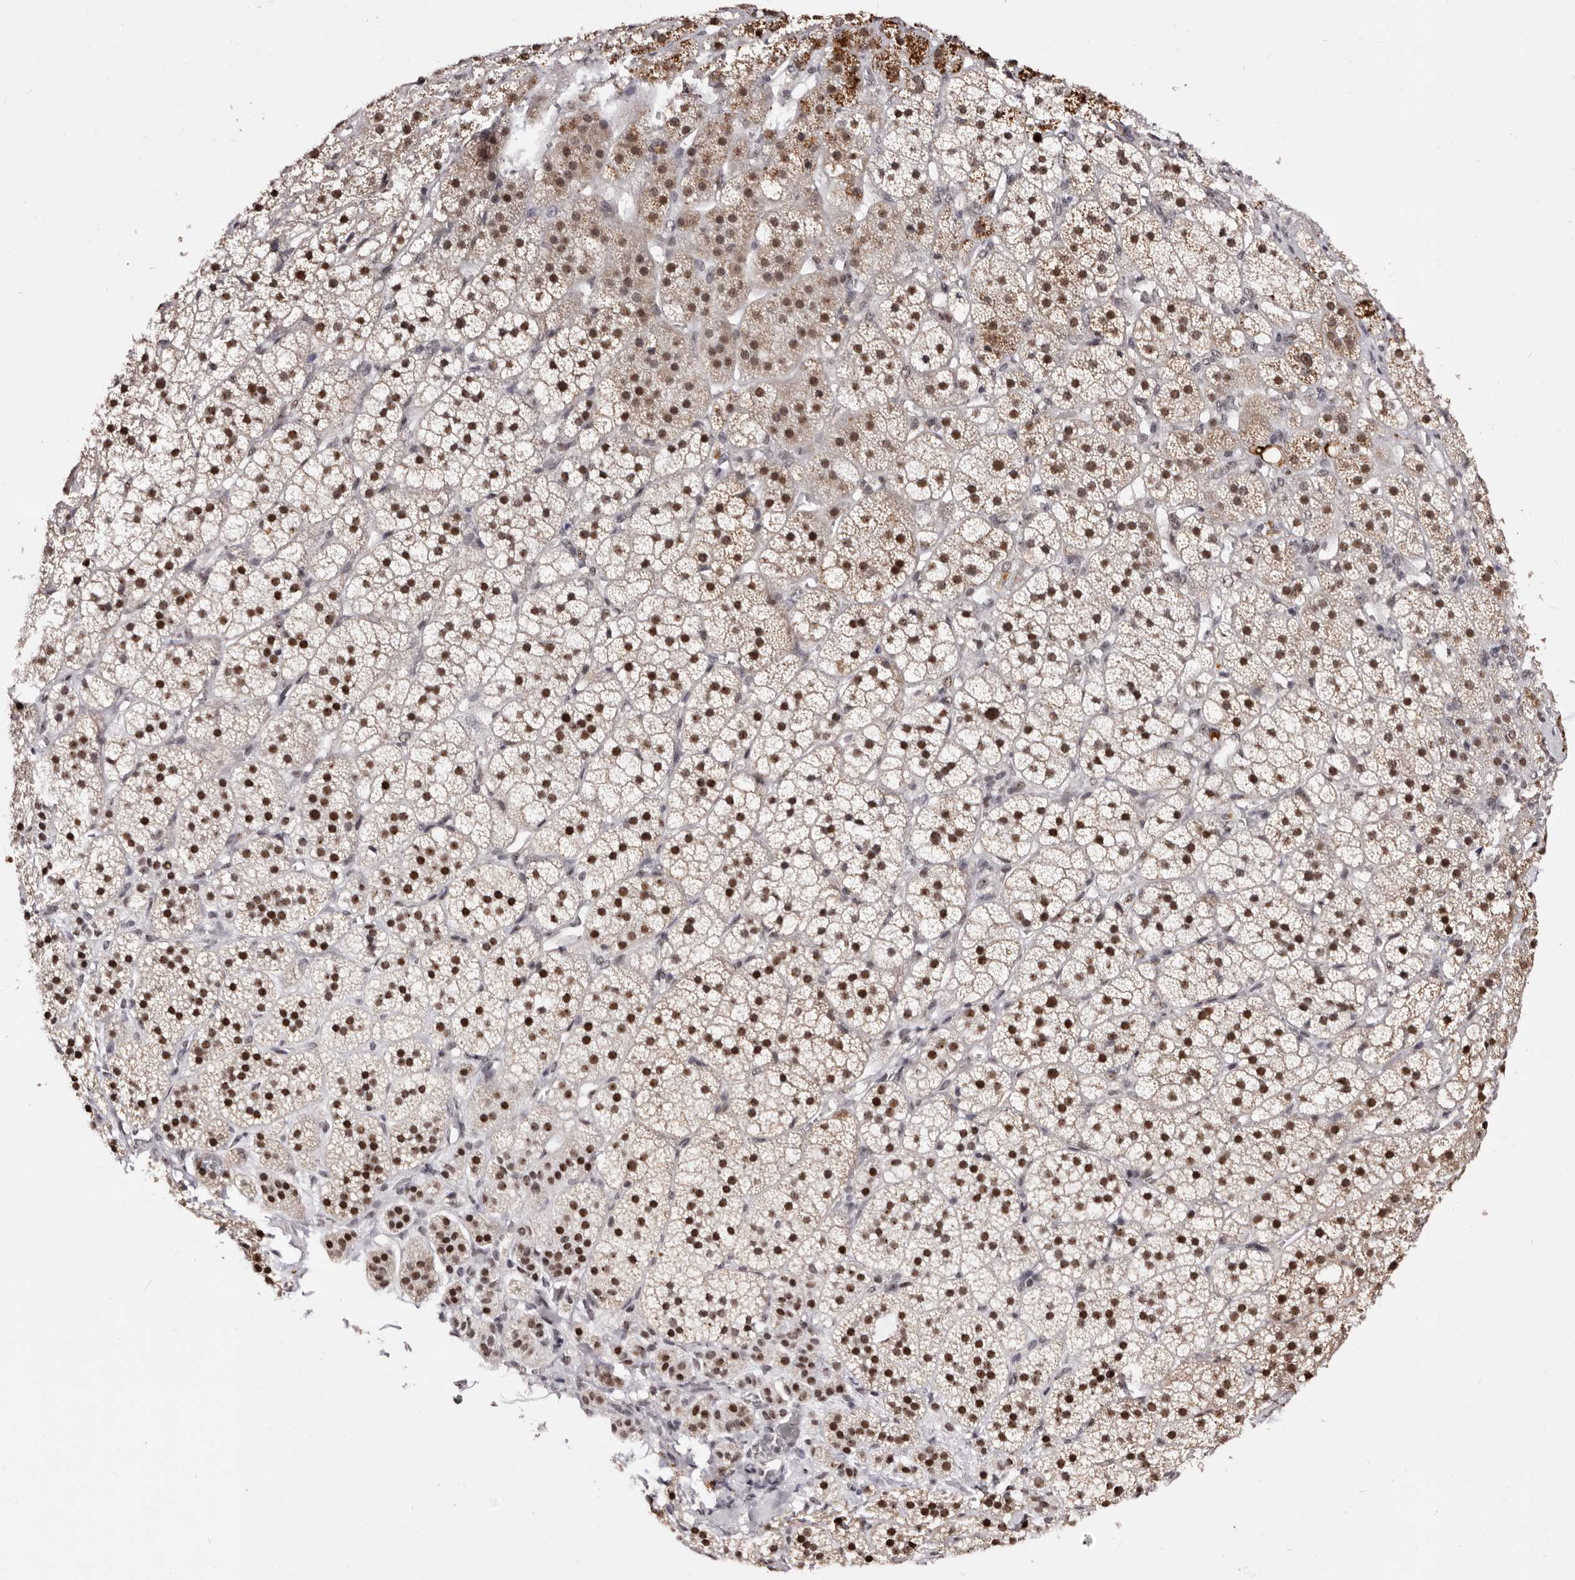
{"staining": {"intensity": "strong", "quantity": ">75%", "location": "nuclear"}, "tissue": "adrenal gland", "cell_type": "Glandular cells", "image_type": "normal", "snomed": [{"axis": "morphology", "description": "Normal tissue, NOS"}, {"axis": "topography", "description": "Adrenal gland"}], "caption": "The immunohistochemical stain shows strong nuclear staining in glandular cells of unremarkable adrenal gland. The staining was performed using DAB, with brown indicating positive protein expression. Nuclei are stained blue with hematoxylin.", "gene": "ANAPC11", "patient": {"sex": "female", "age": 44}}